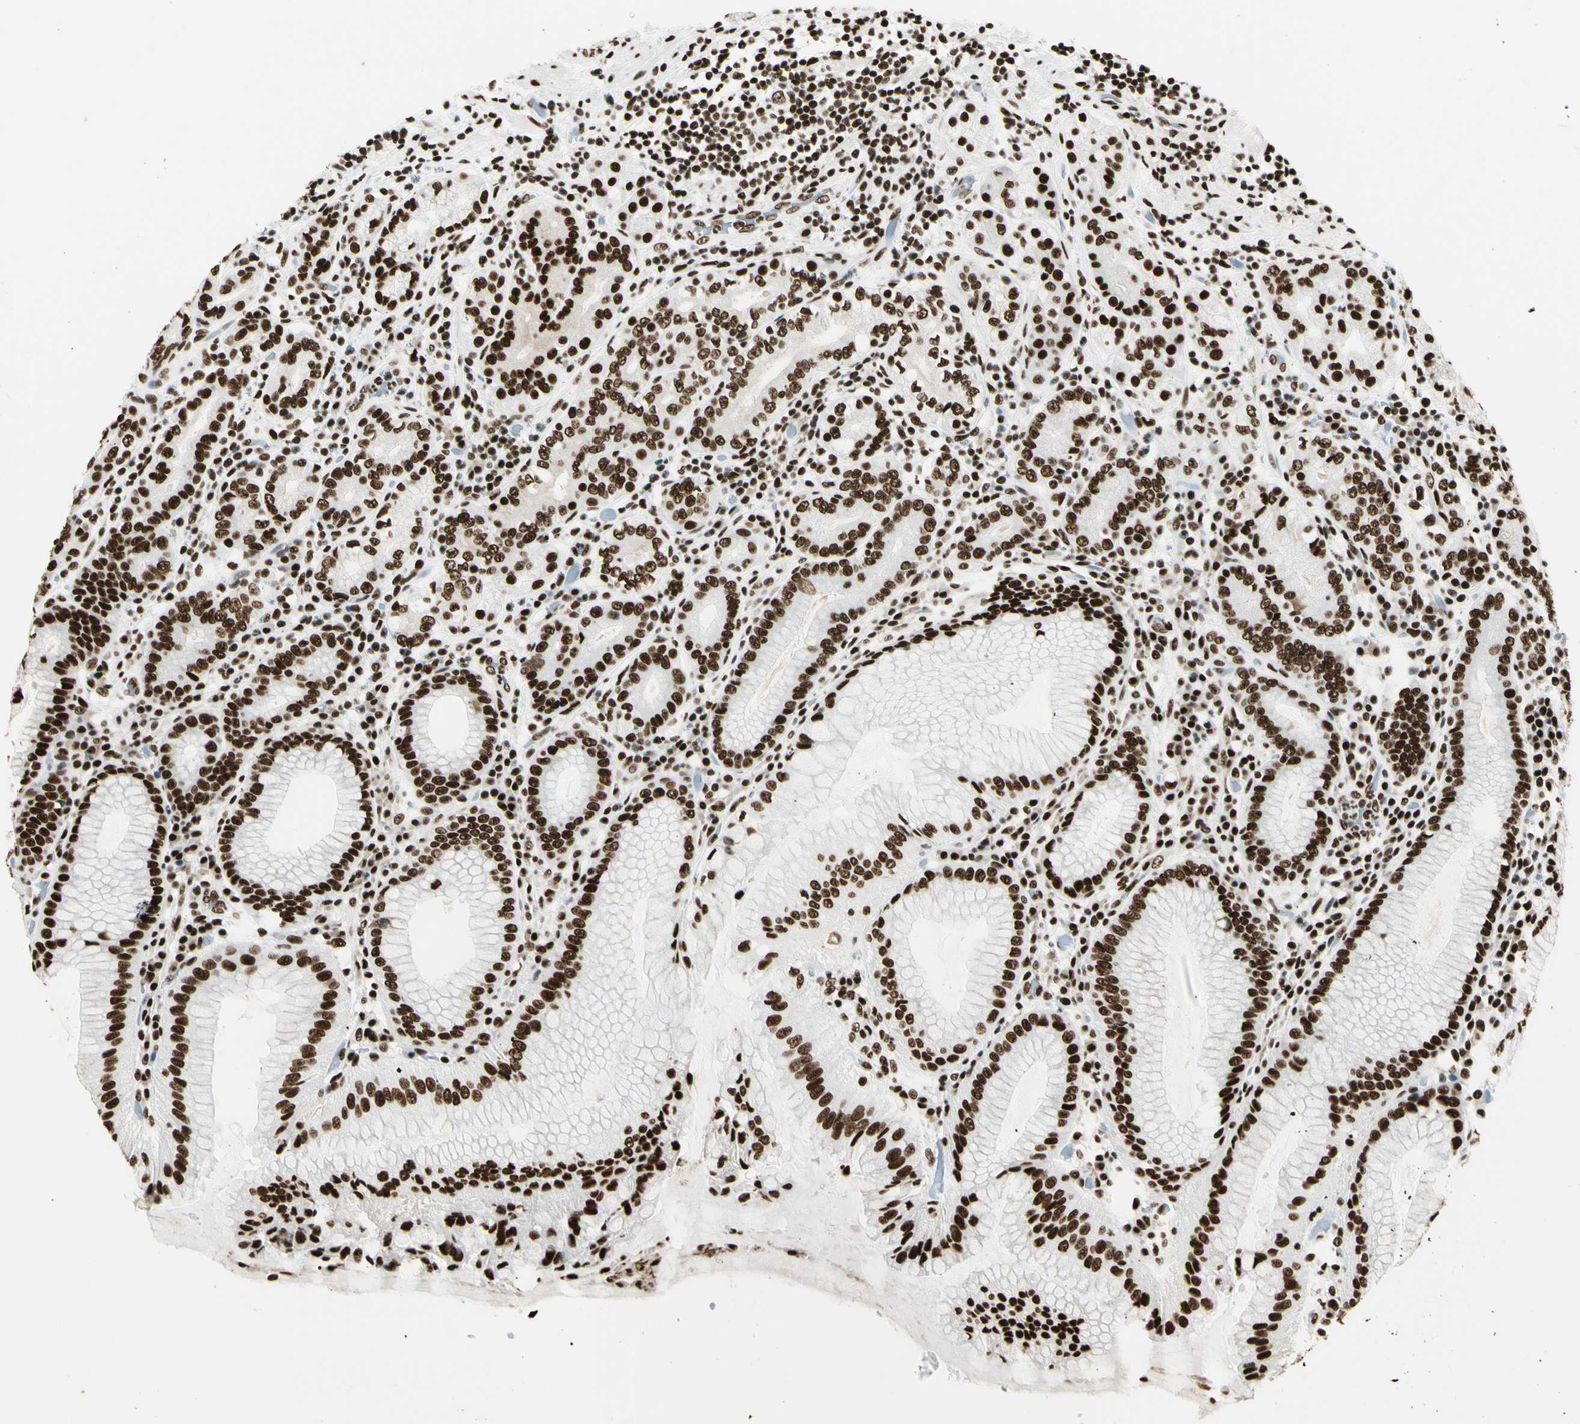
{"staining": {"intensity": "strong", "quantity": ">75%", "location": "nuclear"}, "tissue": "stomach", "cell_type": "Glandular cells", "image_type": "normal", "snomed": [{"axis": "morphology", "description": "Normal tissue, NOS"}, {"axis": "topography", "description": "Stomach, lower"}], "caption": "Stomach stained for a protein displays strong nuclear positivity in glandular cells. The staining was performed using DAB to visualize the protein expression in brown, while the nuclei were stained in blue with hematoxylin (Magnification: 20x).", "gene": "CCAR1", "patient": {"sex": "female", "age": 76}}